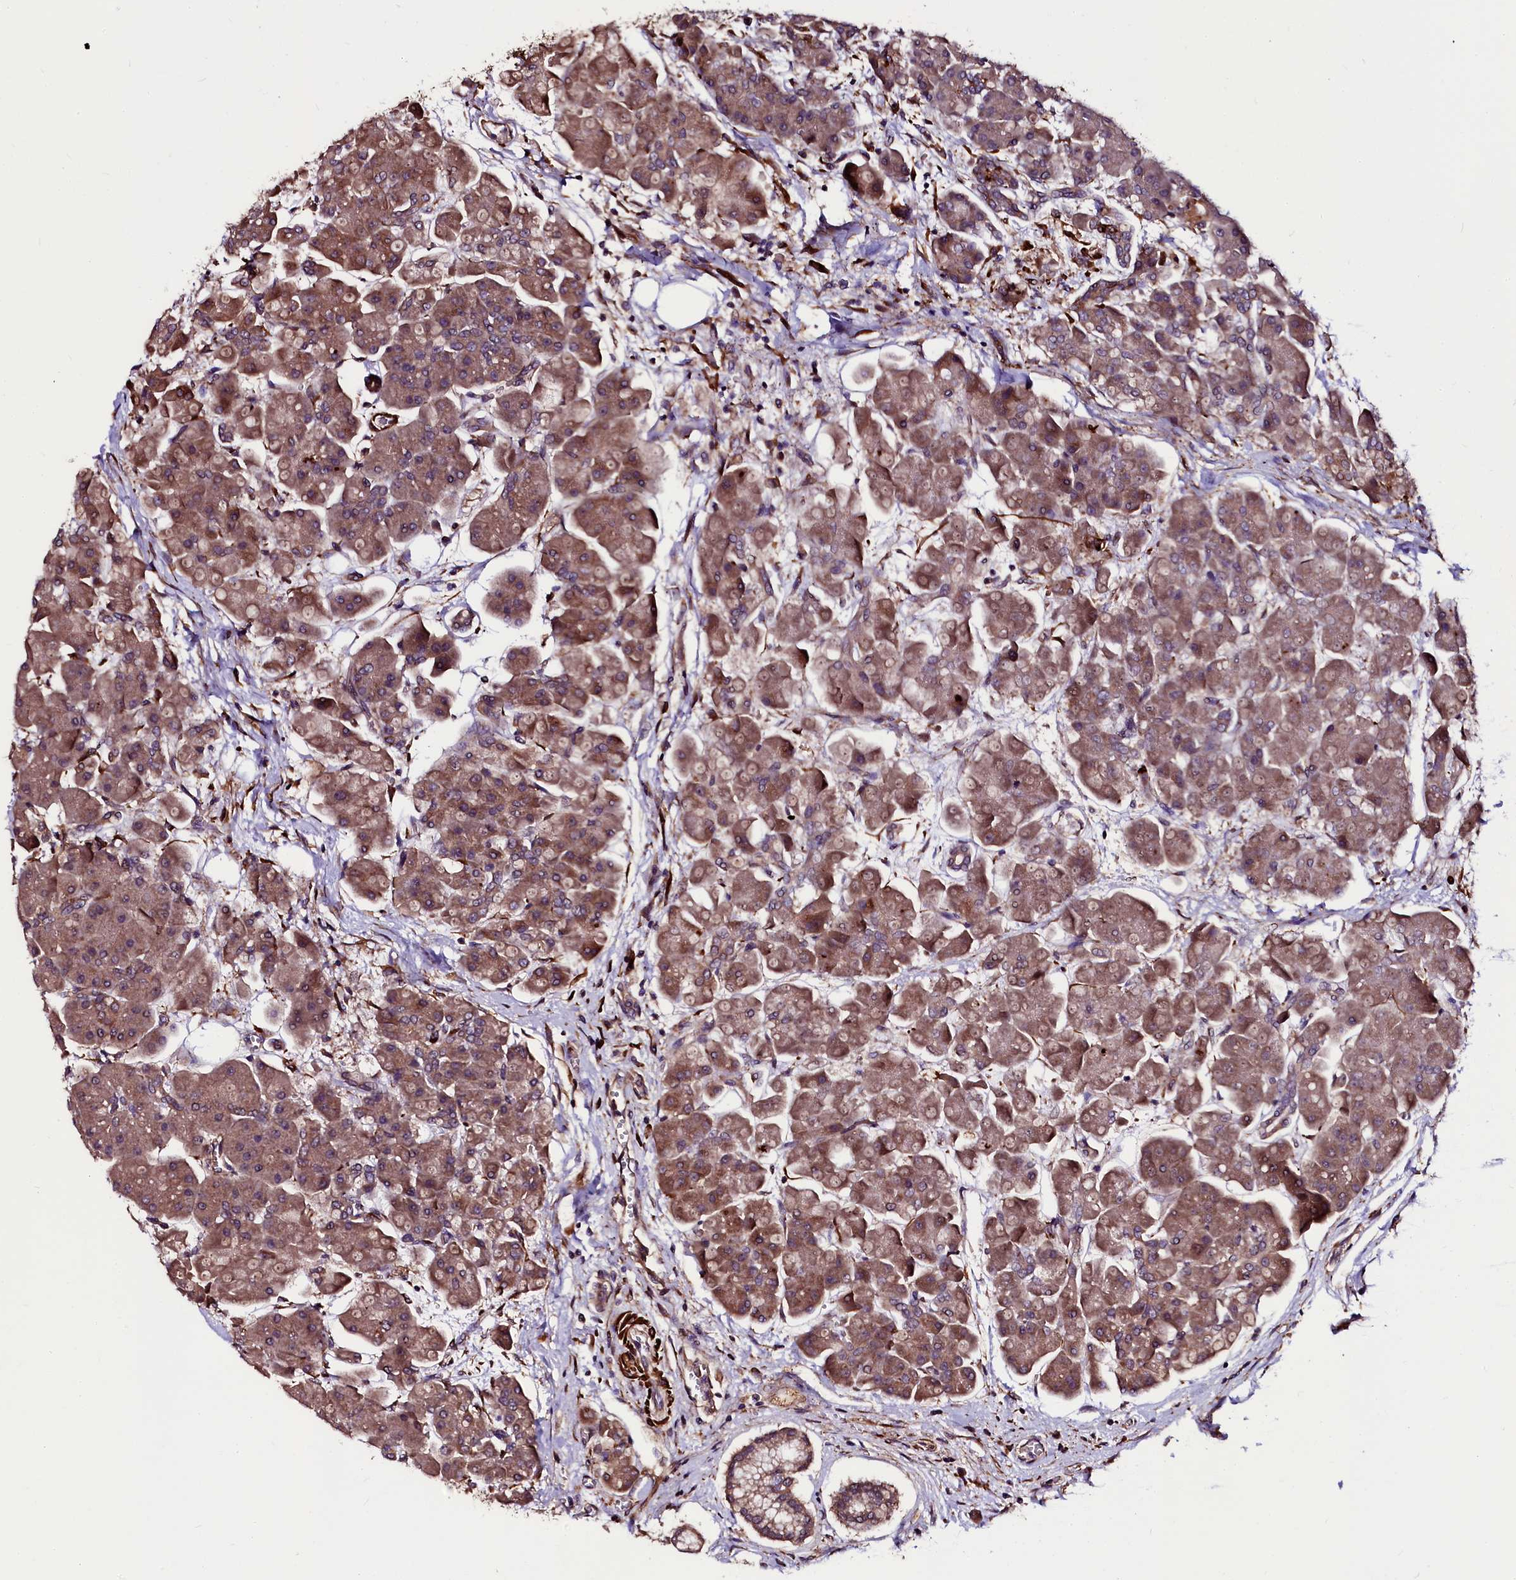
{"staining": {"intensity": "moderate", "quantity": ">75%", "location": "cytoplasmic/membranous,nuclear"}, "tissue": "pancreas", "cell_type": "Exocrine glandular cells", "image_type": "normal", "snomed": [{"axis": "morphology", "description": "Normal tissue, NOS"}, {"axis": "topography", "description": "Pancreas"}], "caption": "Approximately >75% of exocrine glandular cells in normal human pancreas reveal moderate cytoplasmic/membranous,nuclear protein expression as visualized by brown immunohistochemical staining.", "gene": "N4BP1", "patient": {"sex": "male", "age": 66}}